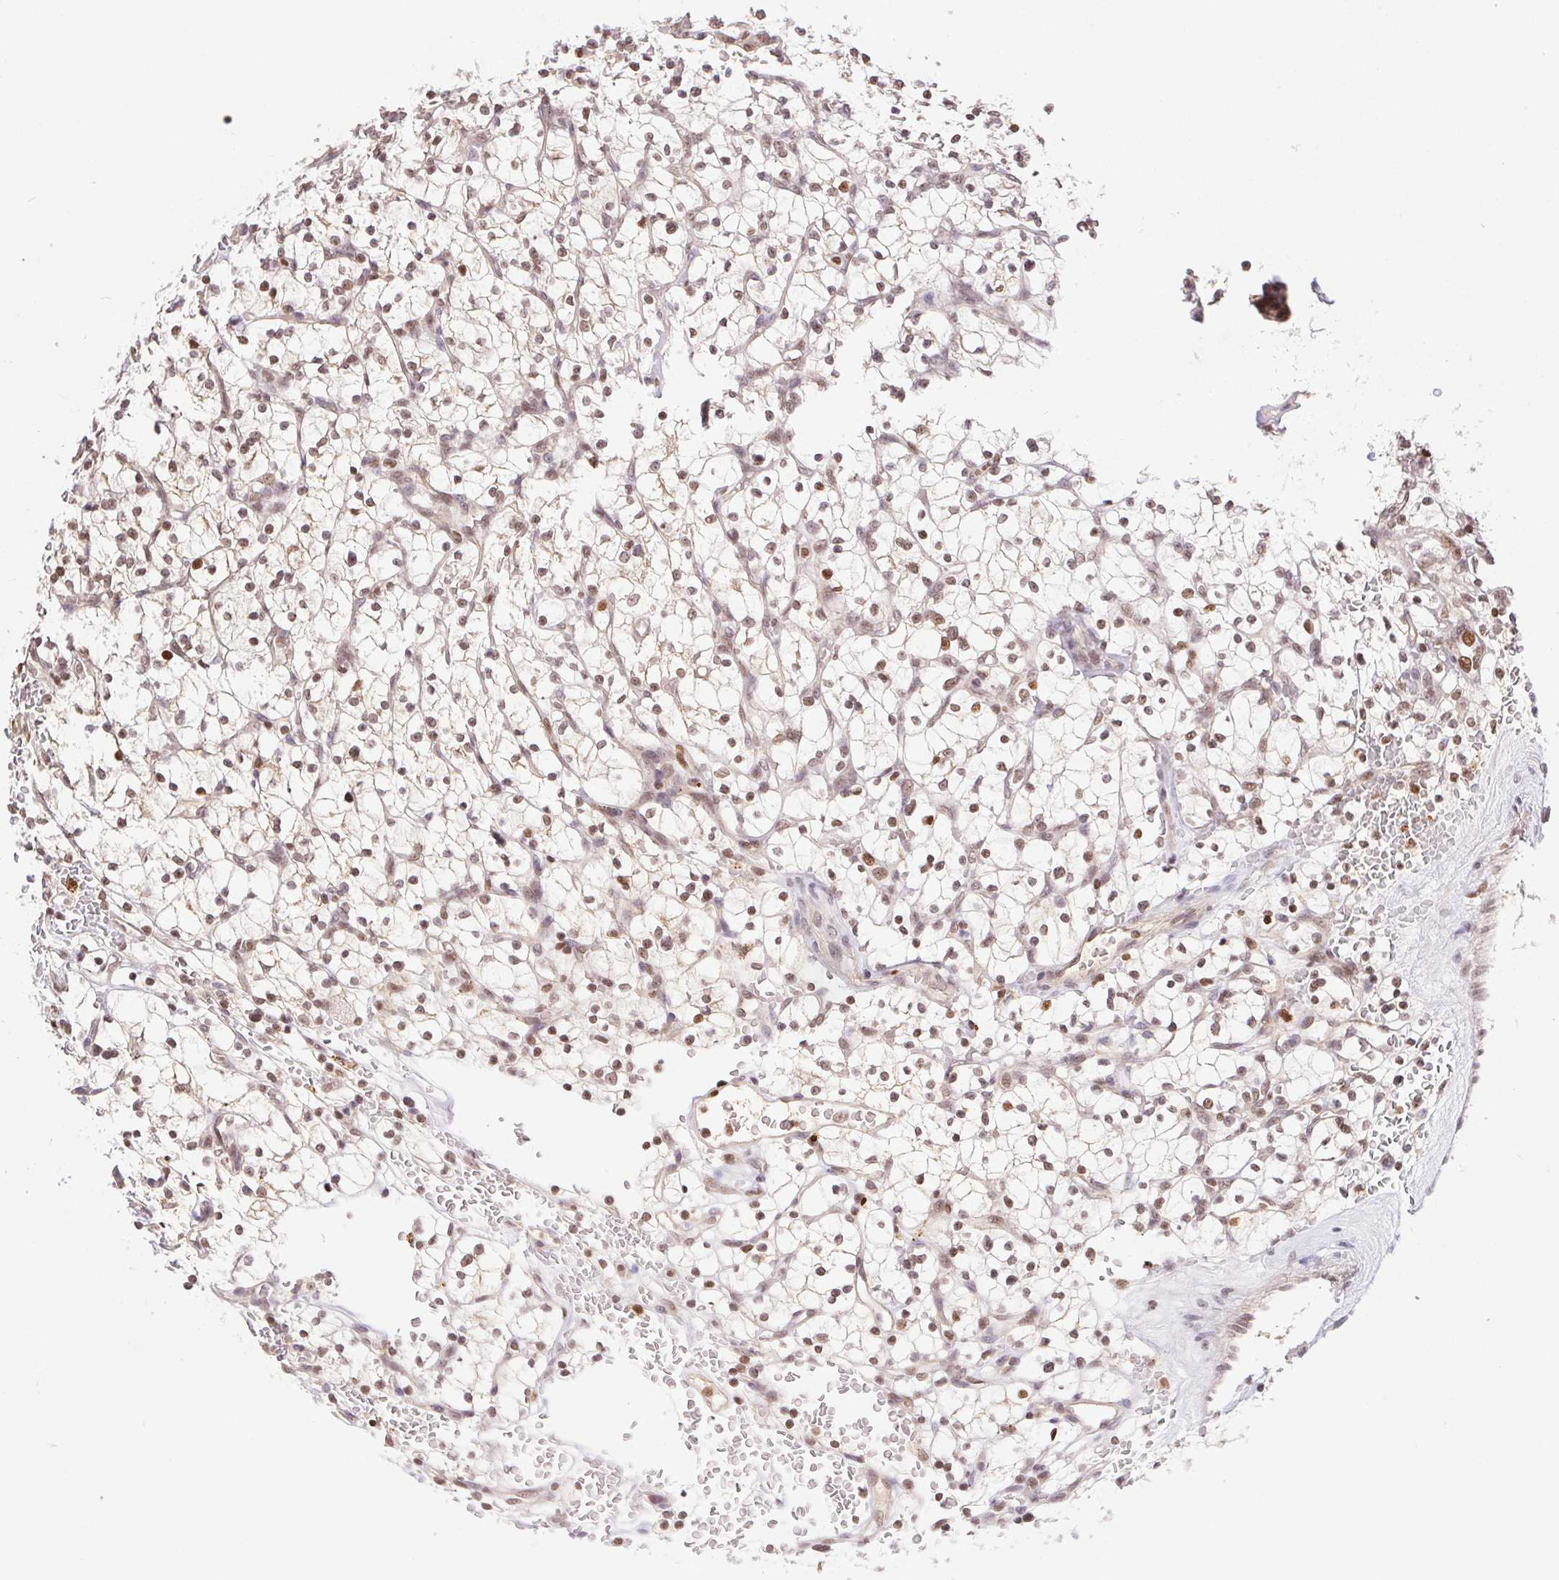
{"staining": {"intensity": "weak", "quantity": ">75%", "location": "nuclear"}, "tissue": "renal cancer", "cell_type": "Tumor cells", "image_type": "cancer", "snomed": [{"axis": "morphology", "description": "Adenocarcinoma, NOS"}, {"axis": "topography", "description": "Kidney"}], "caption": "High-magnification brightfield microscopy of renal cancer stained with DAB (3,3'-diaminobenzidine) (brown) and counterstained with hematoxylin (blue). tumor cells exhibit weak nuclear expression is appreciated in about>75% of cells.", "gene": "POLD3", "patient": {"sex": "female", "age": 64}}